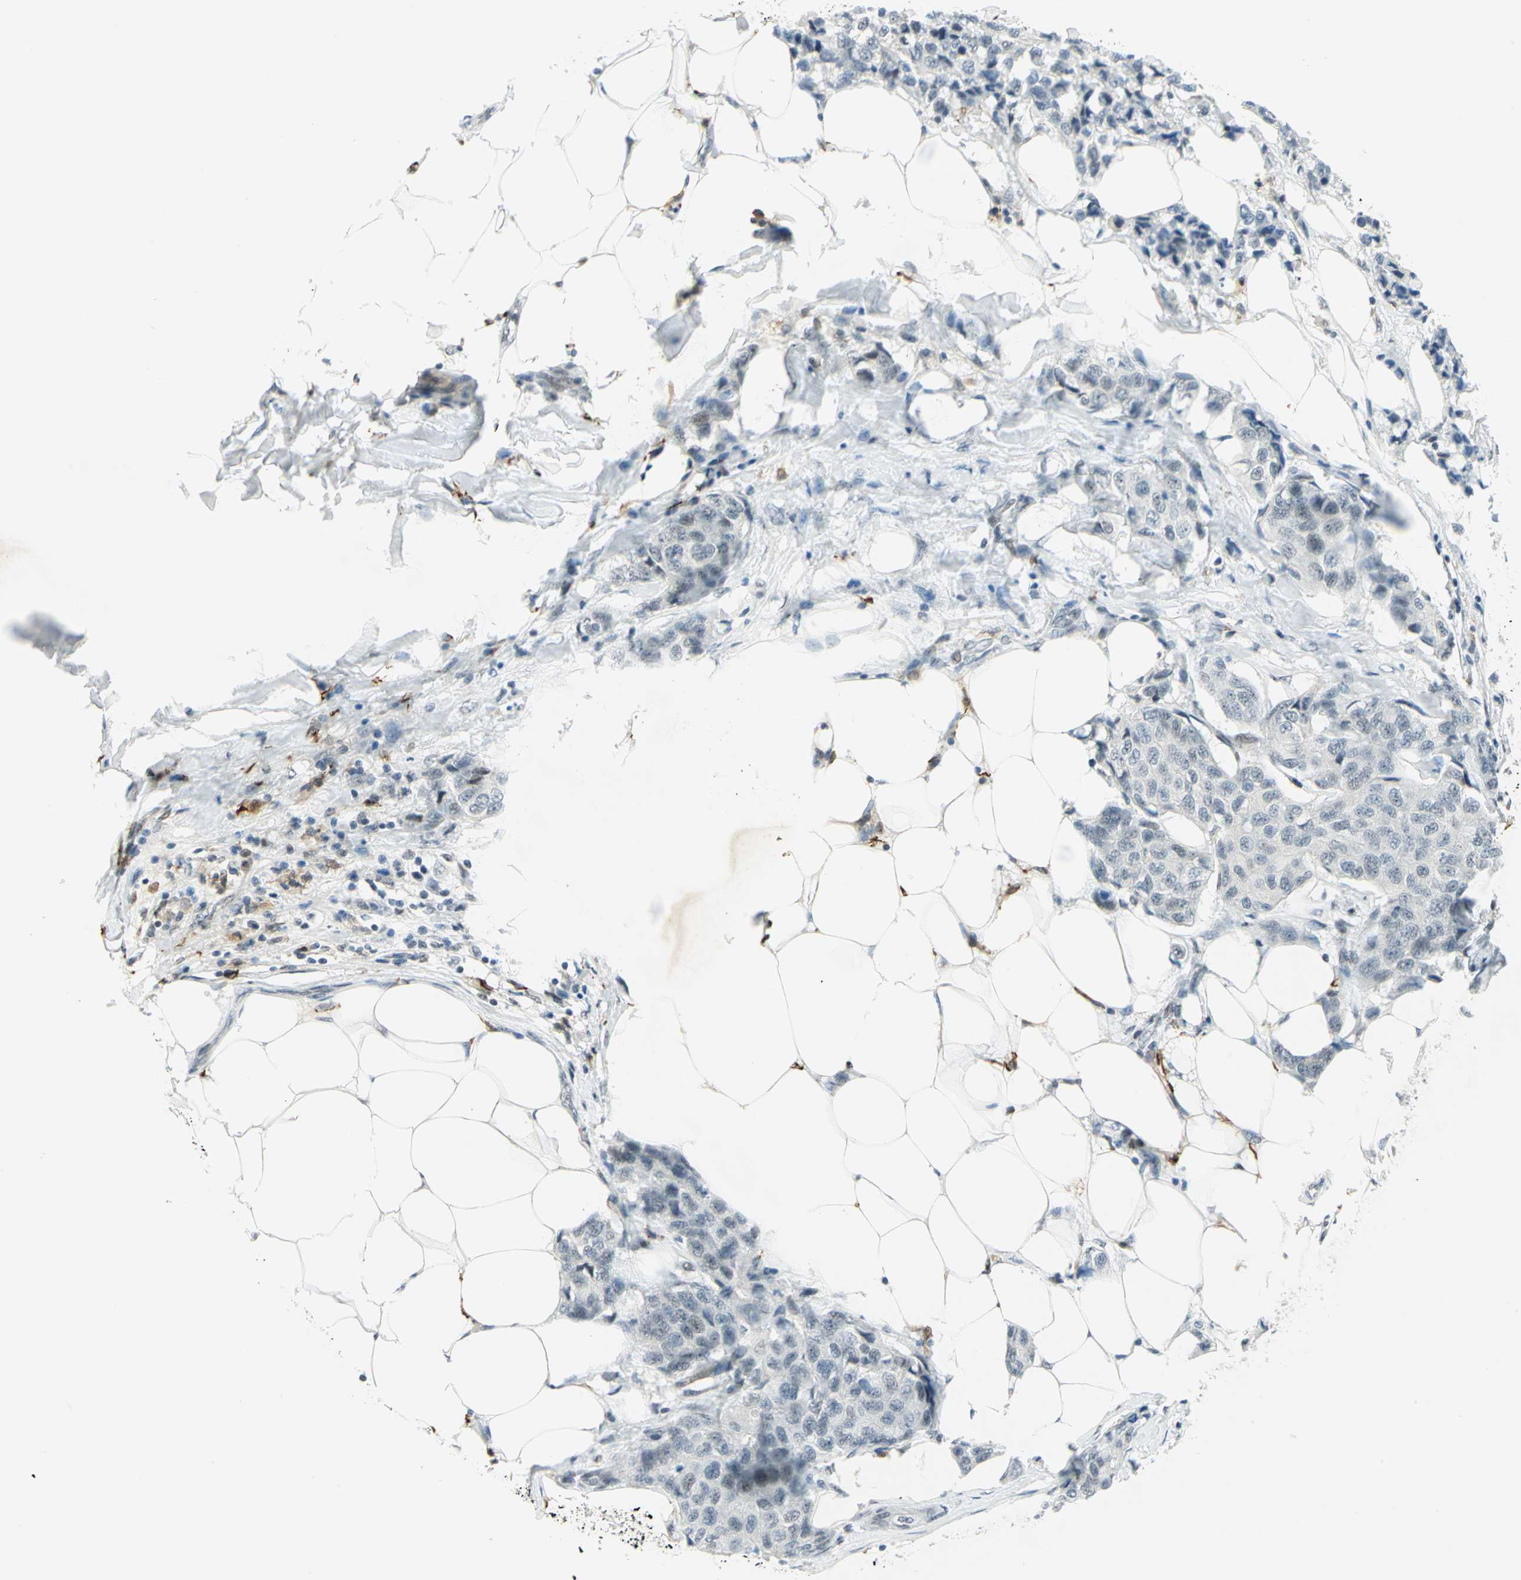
{"staining": {"intensity": "weak", "quantity": "<25%", "location": "nuclear"}, "tissue": "breast cancer", "cell_type": "Tumor cells", "image_type": "cancer", "snomed": [{"axis": "morphology", "description": "Duct carcinoma"}, {"axis": "topography", "description": "Breast"}], "caption": "Intraductal carcinoma (breast) stained for a protein using IHC reveals no staining tumor cells.", "gene": "MTMR10", "patient": {"sex": "female", "age": 80}}